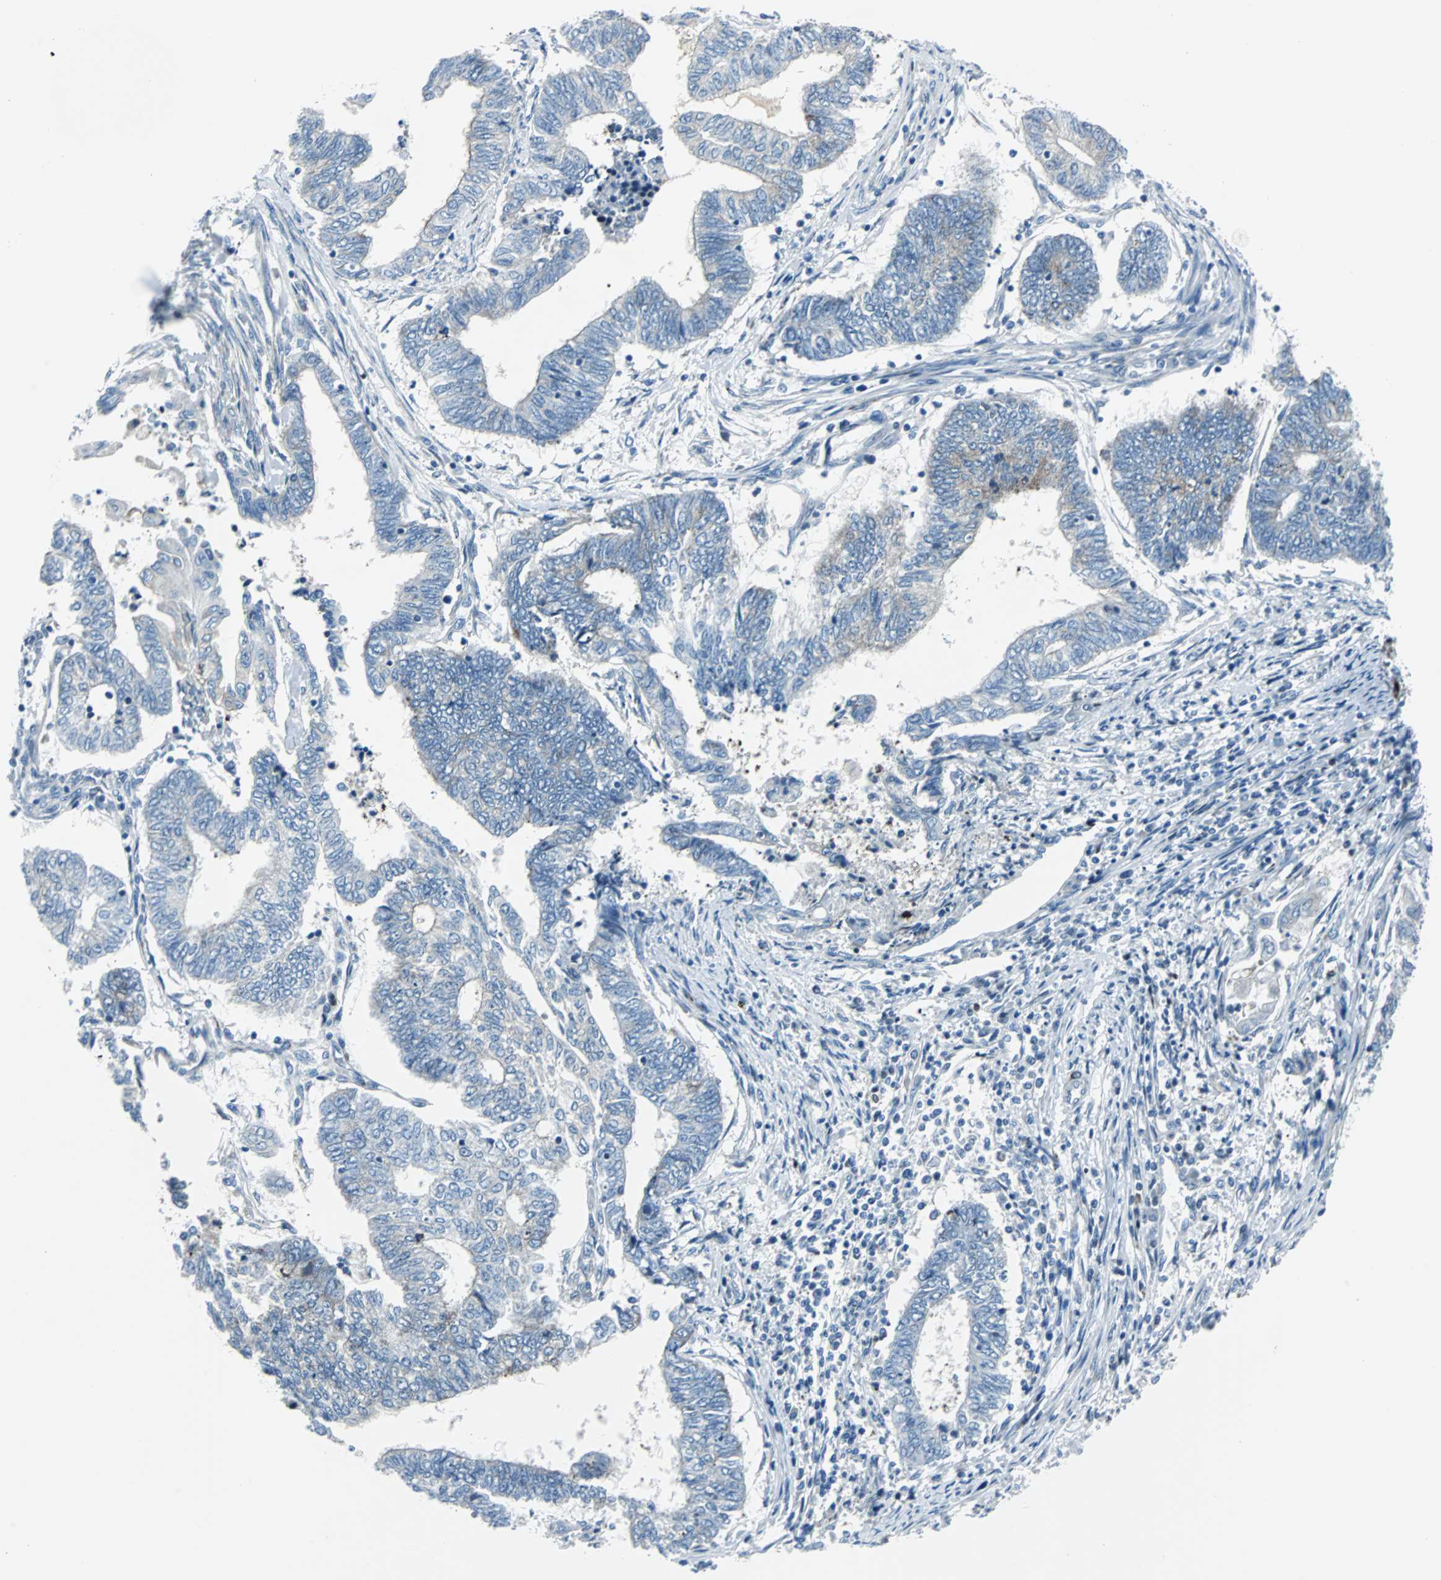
{"staining": {"intensity": "negative", "quantity": "none", "location": "none"}, "tissue": "endometrial cancer", "cell_type": "Tumor cells", "image_type": "cancer", "snomed": [{"axis": "morphology", "description": "Adenocarcinoma, NOS"}, {"axis": "topography", "description": "Uterus"}, {"axis": "topography", "description": "Endometrium"}], "caption": "DAB (3,3'-diaminobenzidine) immunohistochemical staining of human endometrial adenocarcinoma displays no significant positivity in tumor cells.", "gene": "BBC3", "patient": {"sex": "female", "age": 70}}